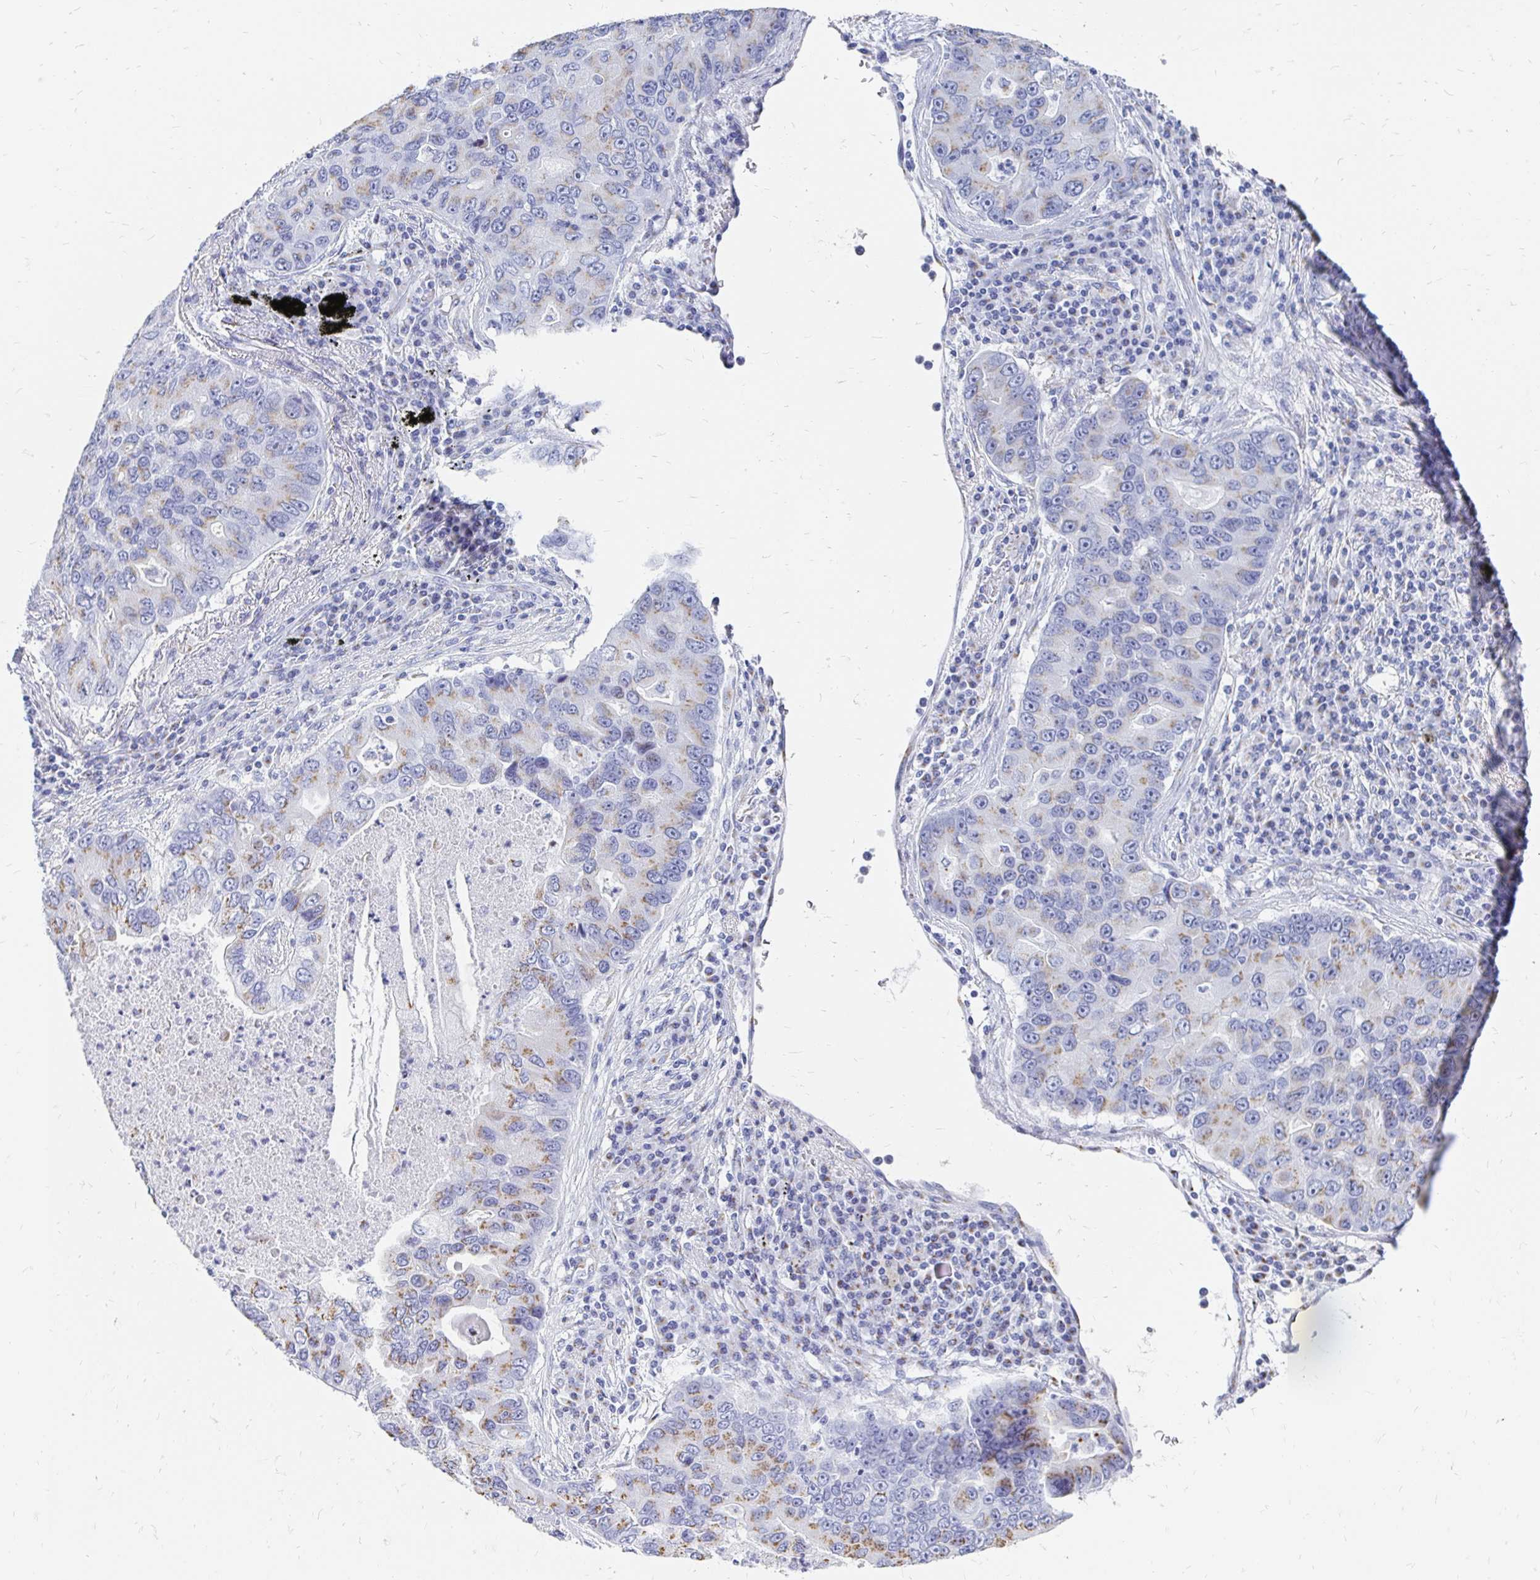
{"staining": {"intensity": "moderate", "quantity": "25%-75%", "location": "cytoplasmic/membranous"}, "tissue": "lung cancer", "cell_type": "Tumor cells", "image_type": "cancer", "snomed": [{"axis": "morphology", "description": "Adenocarcinoma, NOS"}, {"axis": "morphology", "description": "Adenocarcinoma, metastatic, NOS"}, {"axis": "topography", "description": "Lymph node"}, {"axis": "topography", "description": "Lung"}], "caption": "Protein expression by immunohistochemistry (IHC) displays moderate cytoplasmic/membranous expression in approximately 25%-75% of tumor cells in lung cancer (adenocarcinoma).", "gene": "PAGE4", "patient": {"sex": "female", "age": 54}}